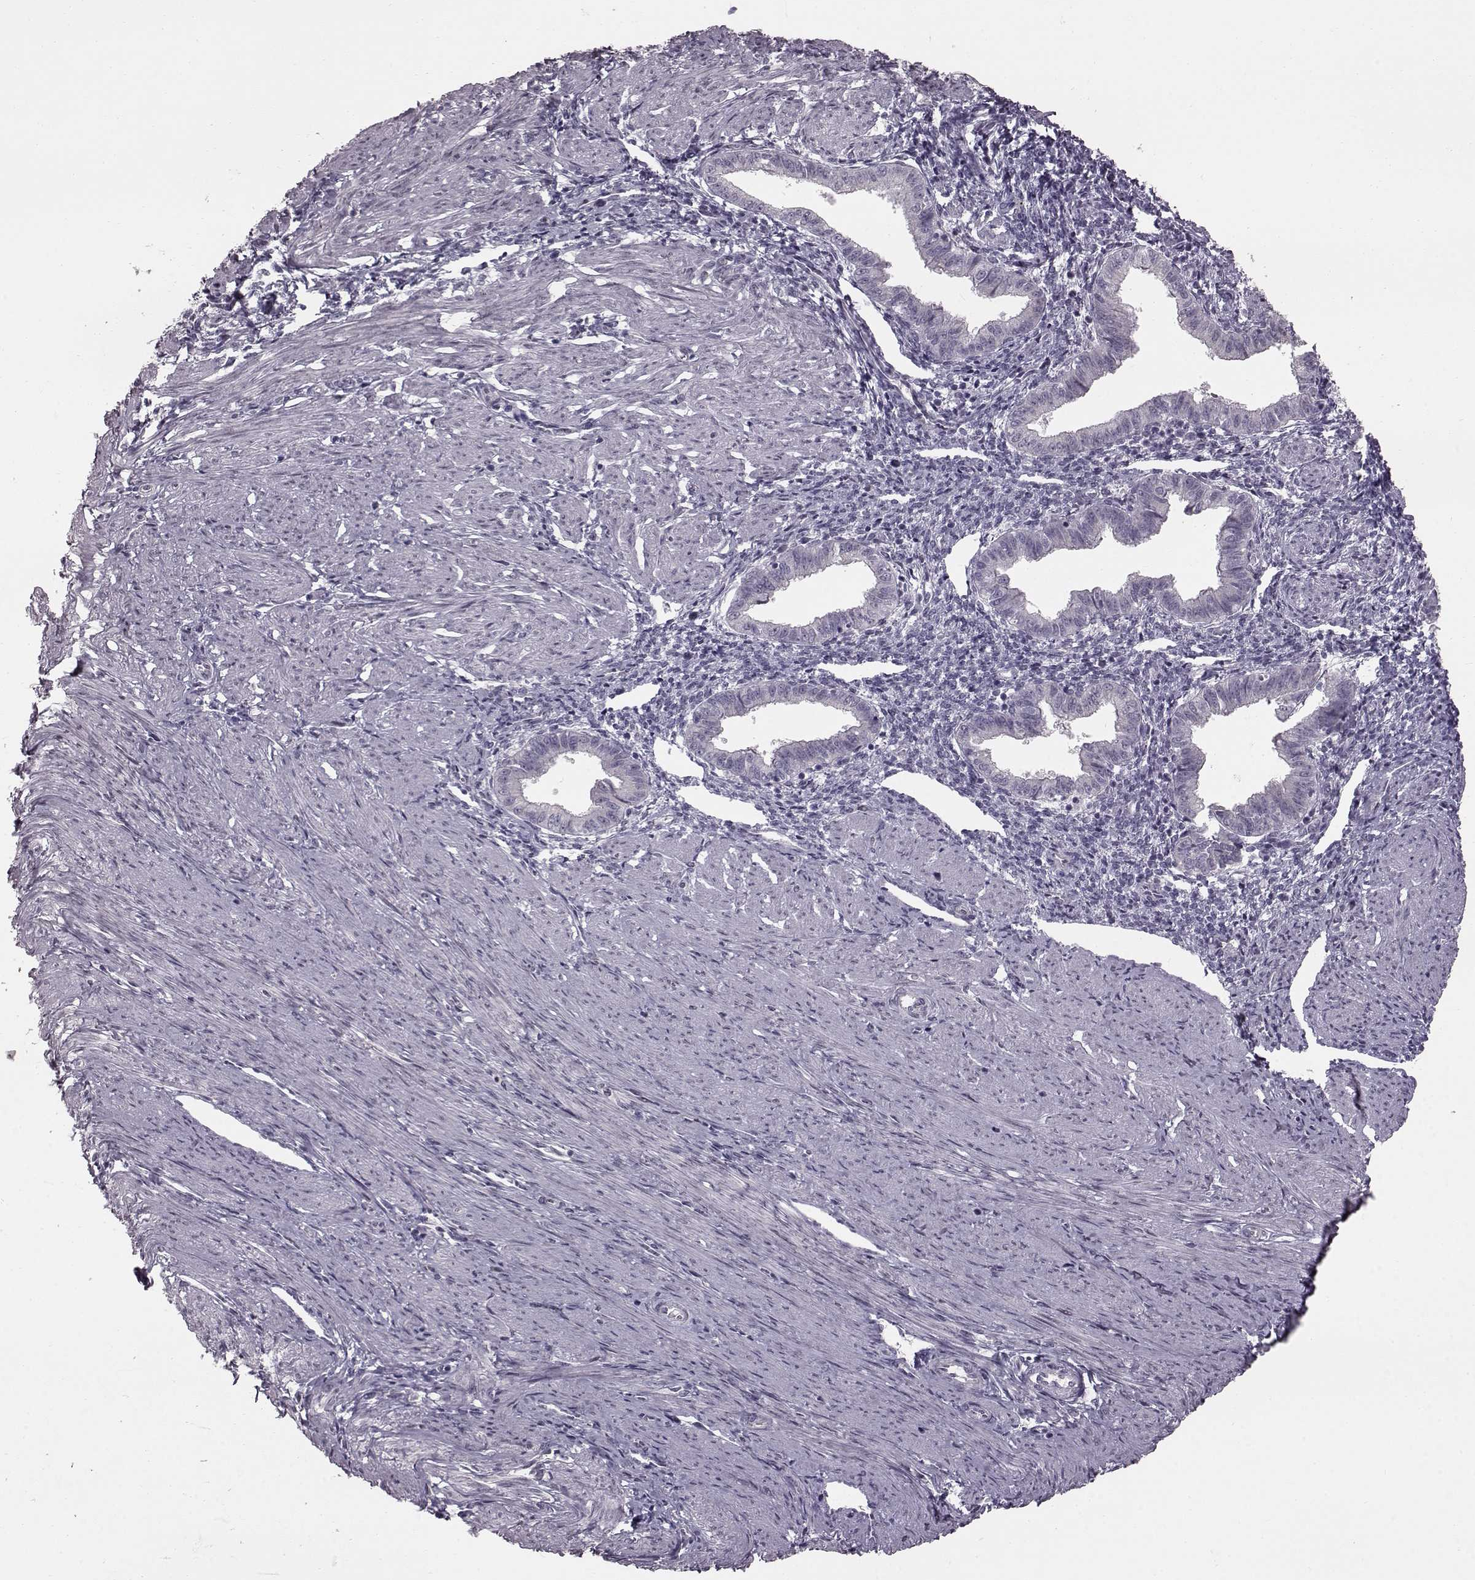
{"staining": {"intensity": "negative", "quantity": "none", "location": "none"}, "tissue": "endometrium", "cell_type": "Cells in endometrial stroma", "image_type": "normal", "snomed": [{"axis": "morphology", "description": "Normal tissue, NOS"}, {"axis": "topography", "description": "Endometrium"}], "caption": "DAB (3,3'-diaminobenzidine) immunohistochemical staining of normal endometrium demonstrates no significant staining in cells in endometrial stroma. The staining is performed using DAB brown chromogen with nuclei counter-stained in using hematoxylin.", "gene": "TCHHL1", "patient": {"sex": "female", "age": 37}}